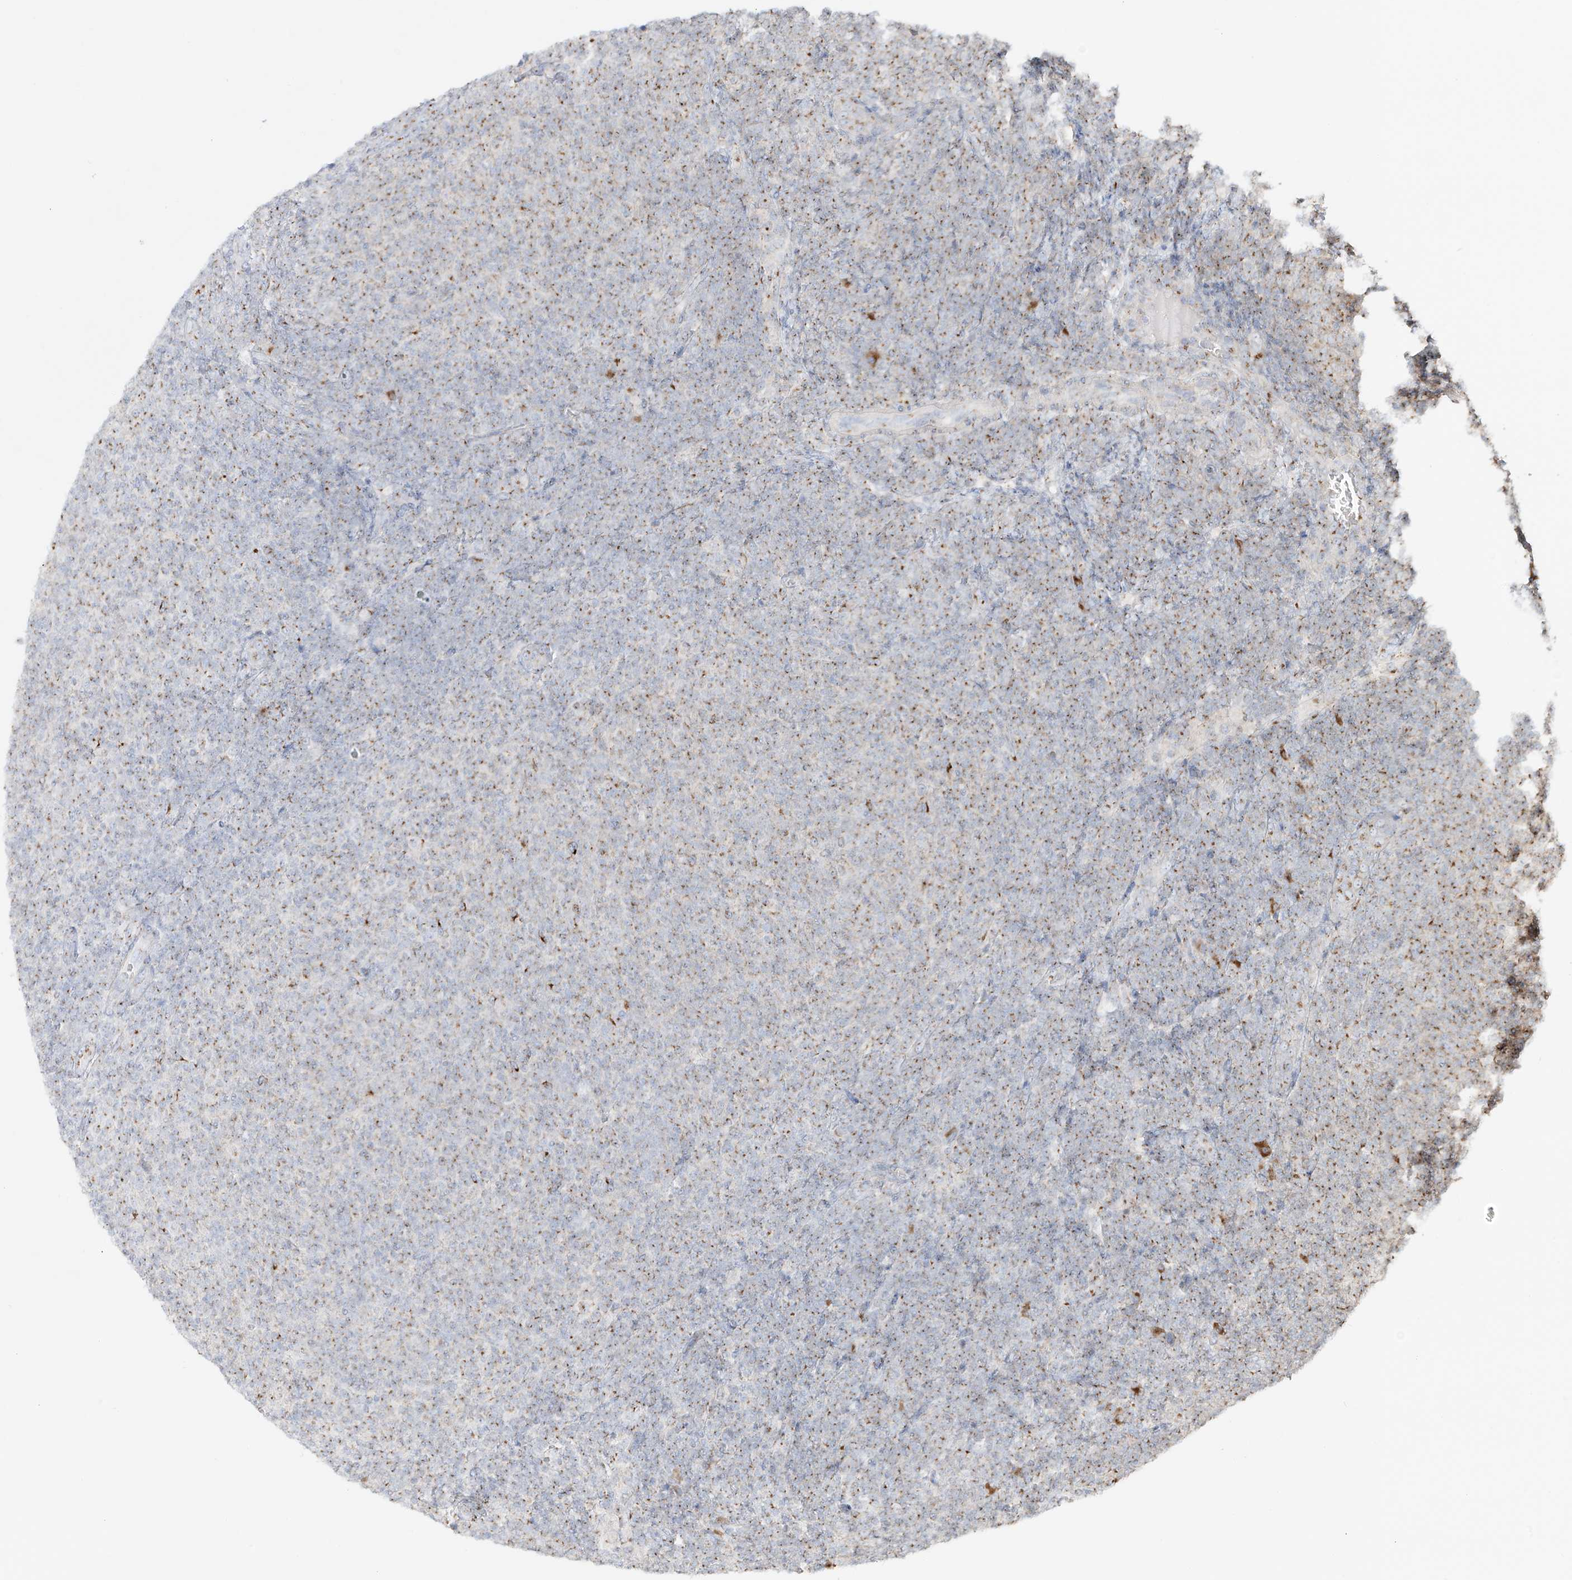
{"staining": {"intensity": "weak", "quantity": "25%-75%", "location": "cytoplasmic/membranous"}, "tissue": "lymphoma", "cell_type": "Tumor cells", "image_type": "cancer", "snomed": [{"axis": "morphology", "description": "Malignant lymphoma, non-Hodgkin's type, Low grade"}, {"axis": "topography", "description": "Lymph node"}], "caption": "About 25%-75% of tumor cells in human malignant lymphoma, non-Hodgkin's type (low-grade) reveal weak cytoplasmic/membranous protein positivity as visualized by brown immunohistochemical staining.", "gene": "BSDC1", "patient": {"sex": "male", "age": 66}}